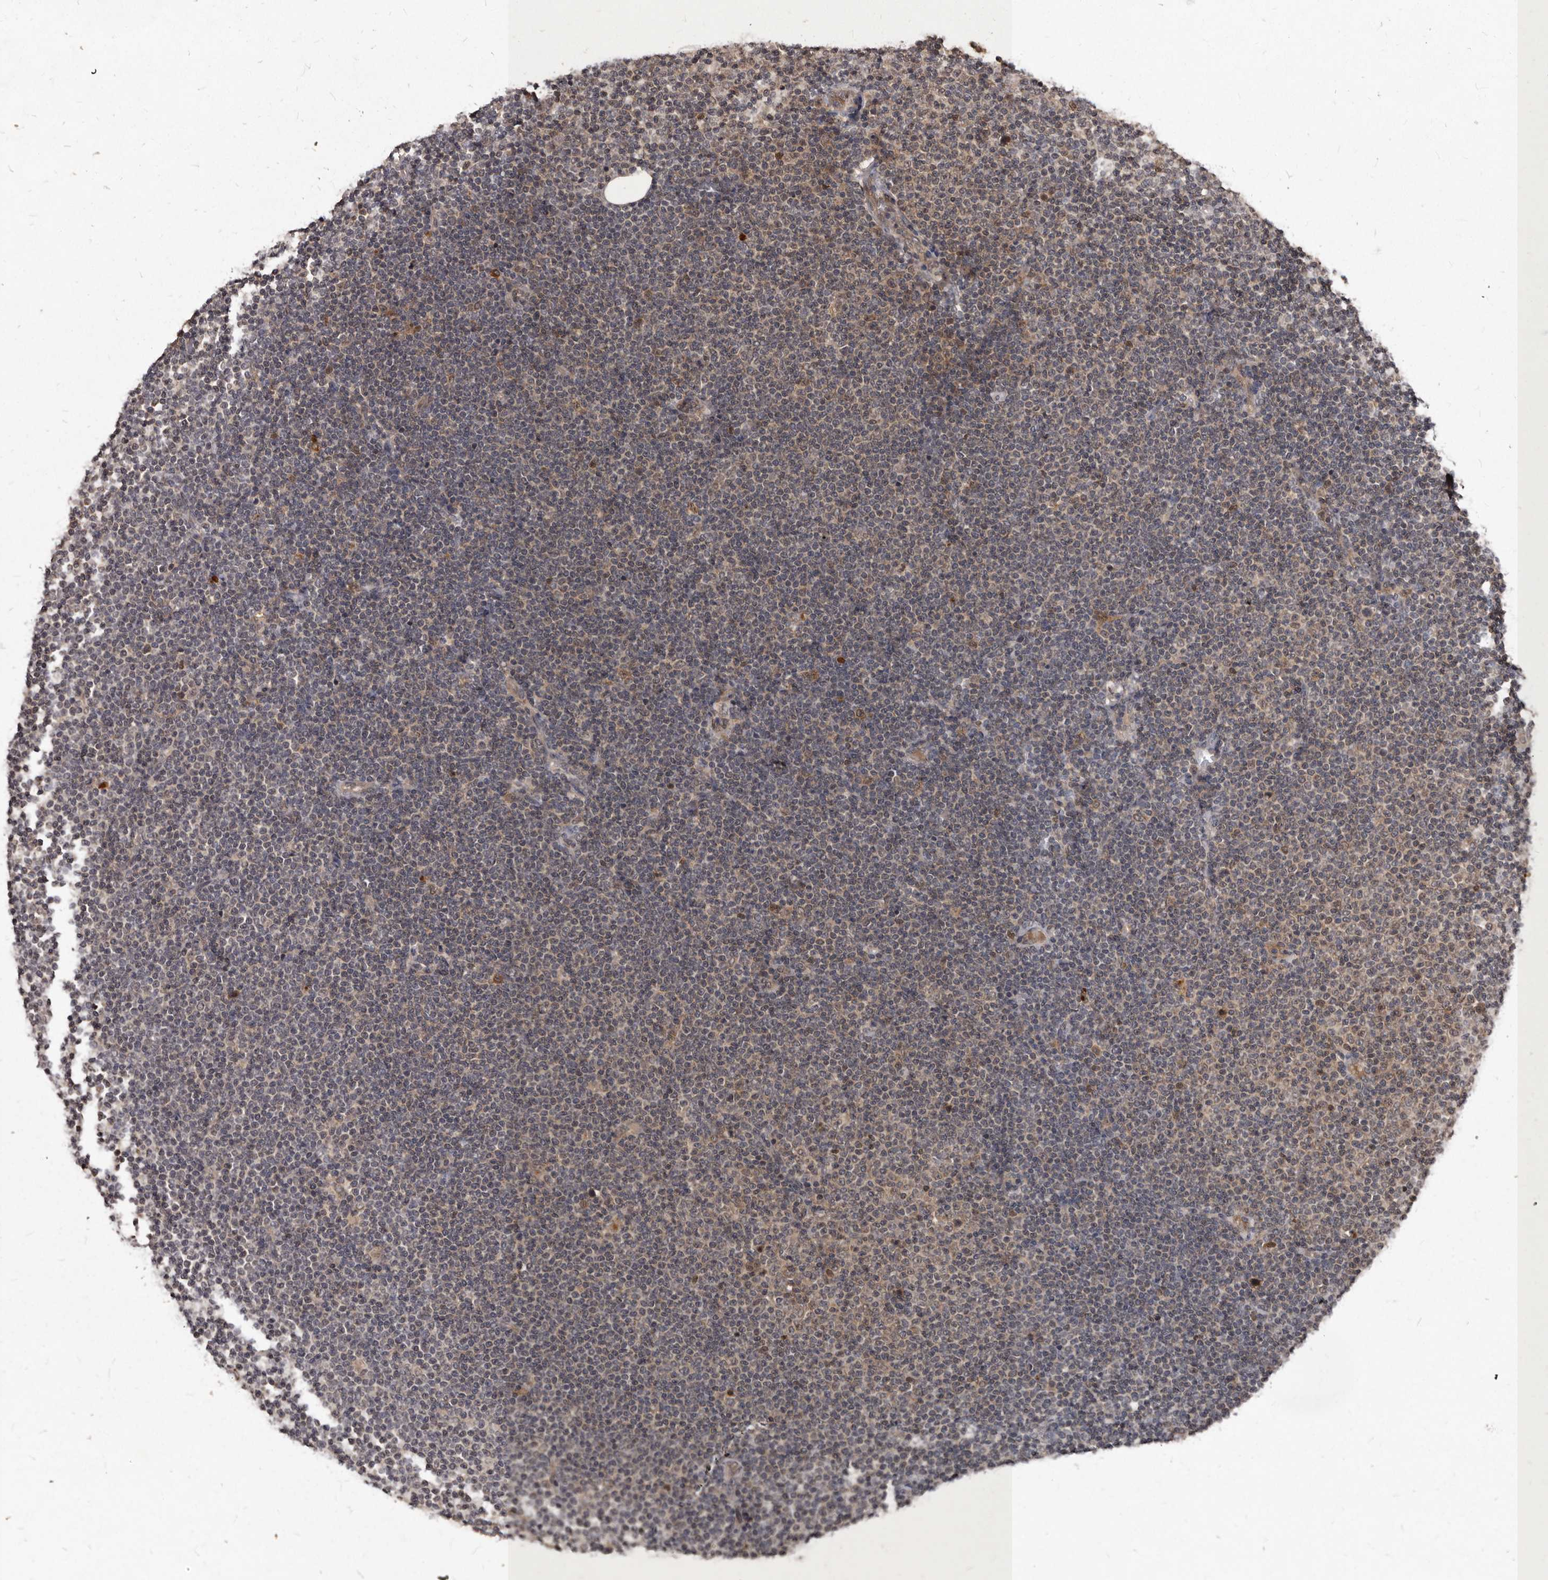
{"staining": {"intensity": "weak", "quantity": "<25%", "location": "cytoplasmic/membranous"}, "tissue": "lymphoma", "cell_type": "Tumor cells", "image_type": "cancer", "snomed": [{"axis": "morphology", "description": "Malignant lymphoma, non-Hodgkin's type, Low grade"}, {"axis": "topography", "description": "Lymph node"}], "caption": "An image of lymphoma stained for a protein displays no brown staining in tumor cells. The staining was performed using DAB (3,3'-diaminobenzidine) to visualize the protein expression in brown, while the nuclei were stained in blue with hematoxylin (Magnification: 20x).", "gene": "PMVK", "patient": {"sex": "female", "age": 53}}